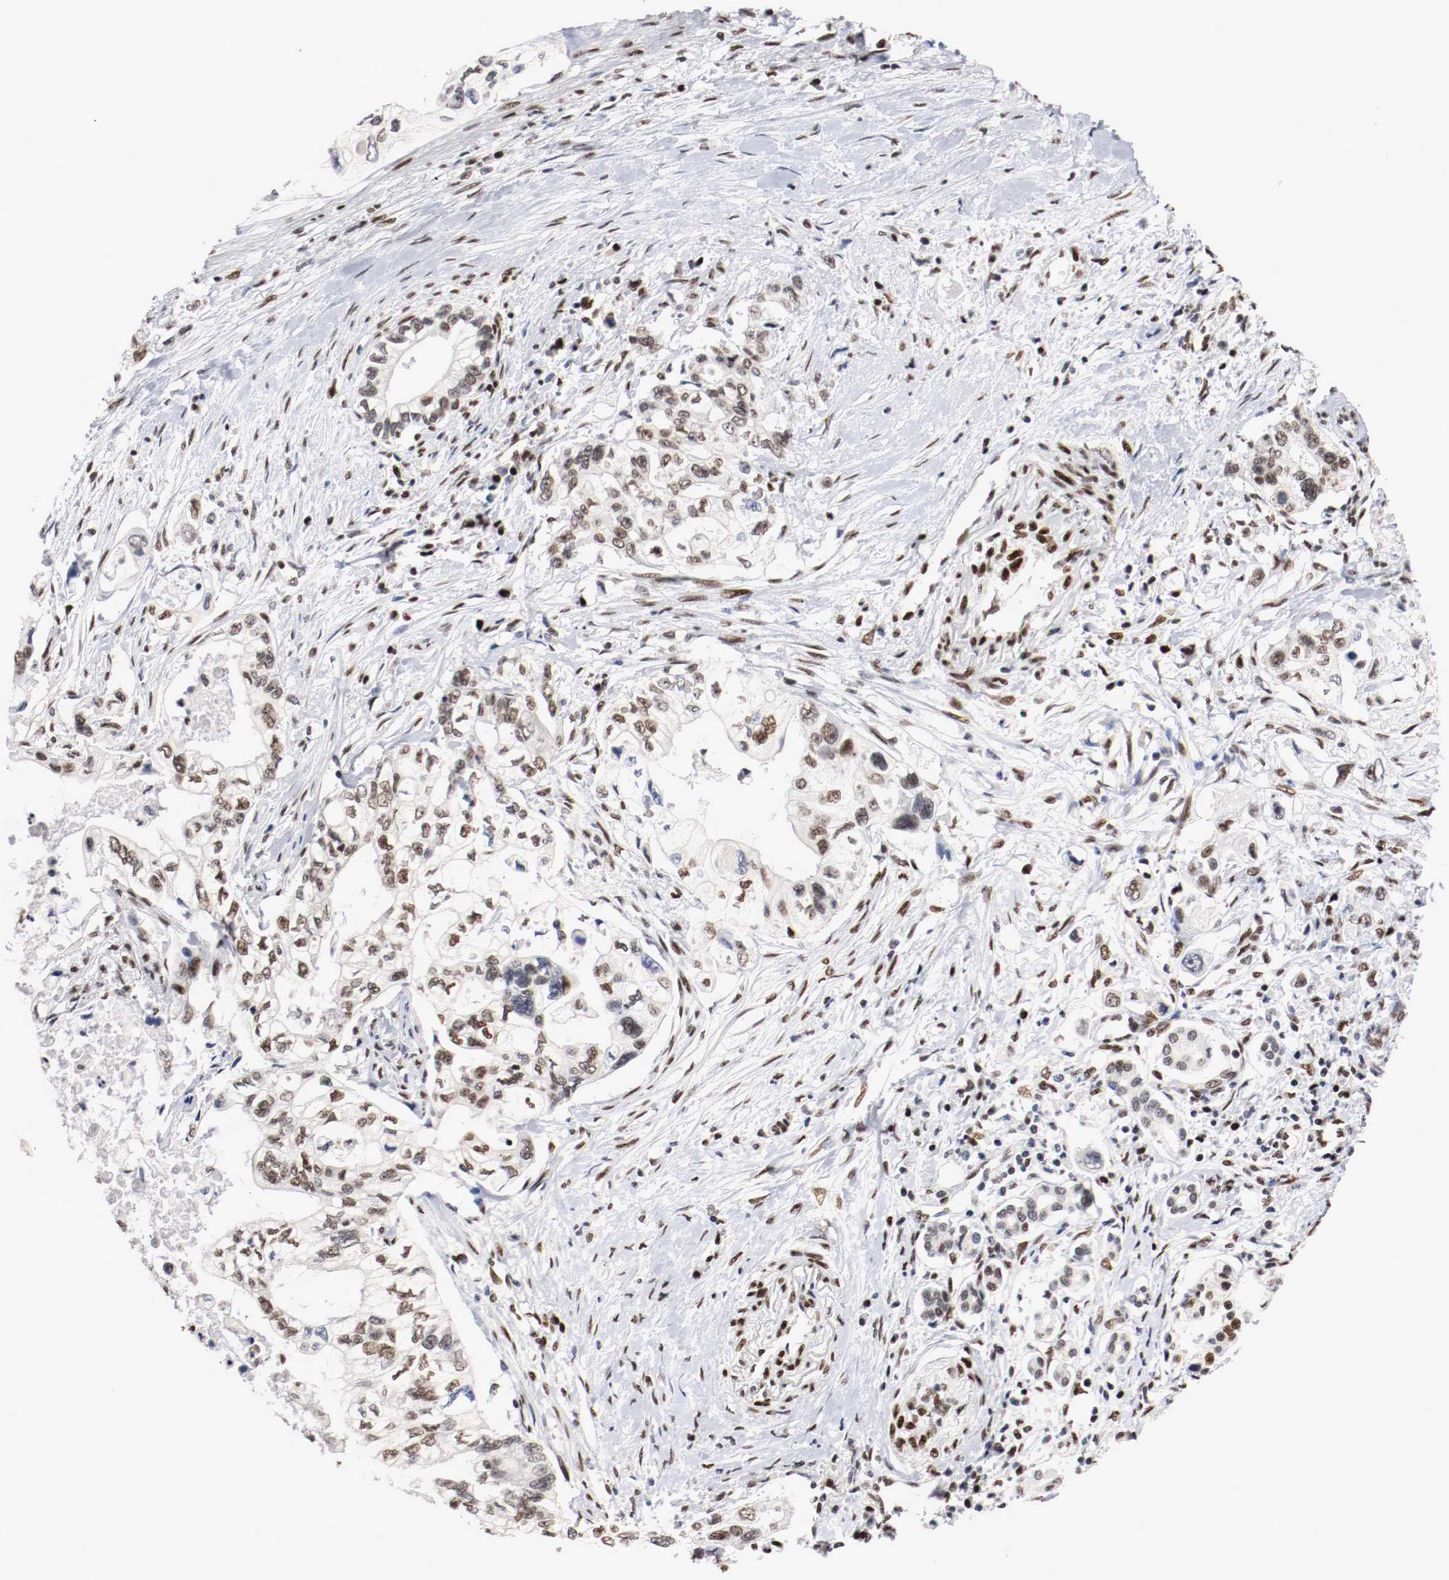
{"staining": {"intensity": "moderate", "quantity": ">75%", "location": "nuclear"}, "tissue": "pancreatic cancer", "cell_type": "Tumor cells", "image_type": "cancer", "snomed": [{"axis": "morphology", "description": "Normal tissue, NOS"}, {"axis": "topography", "description": "Pancreas"}], "caption": "Immunohistochemistry (IHC) micrograph of neoplastic tissue: human pancreatic cancer stained using immunohistochemistry (IHC) reveals medium levels of moderate protein expression localized specifically in the nuclear of tumor cells, appearing as a nuclear brown color.", "gene": "MEF2D", "patient": {"sex": "male", "age": 42}}